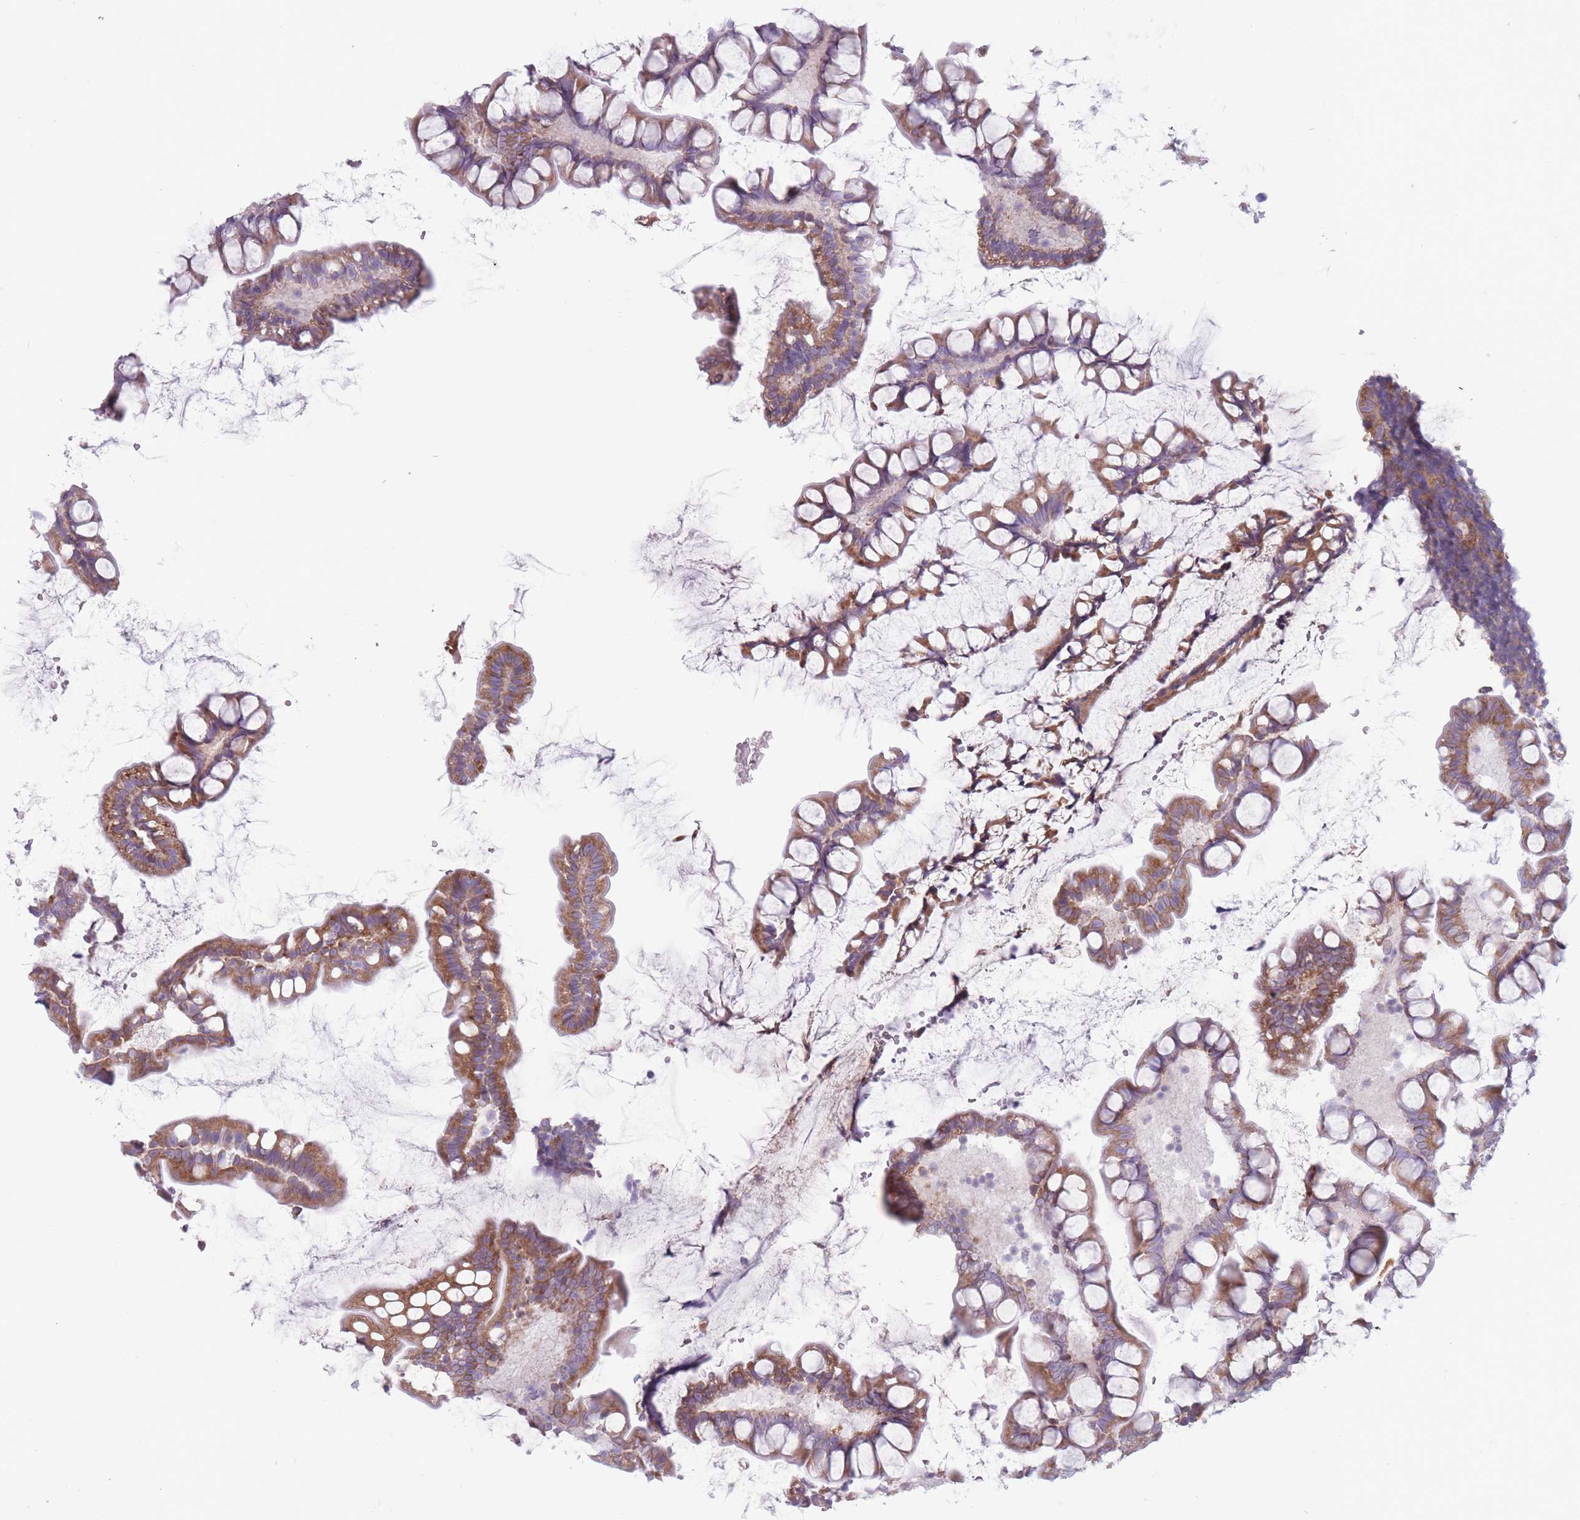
{"staining": {"intensity": "moderate", "quantity": ">75%", "location": "cytoplasmic/membranous"}, "tissue": "small intestine", "cell_type": "Glandular cells", "image_type": "normal", "snomed": [{"axis": "morphology", "description": "Normal tissue, NOS"}, {"axis": "topography", "description": "Small intestine"}], "caption": "IHC staining of benign small intestine, which demonstrates medium levels of moderate cytoplasmic/membranous expression in about >75% of glandular cells indicating moderate cytoplasmic/membranous protein positivity. The staining was performed using DAB (brown) for protein detection and nuclei were counterstained in hematoxylin (blue).", "gene": "RPL18", "patient": {"sex": "male", "age": 70}}